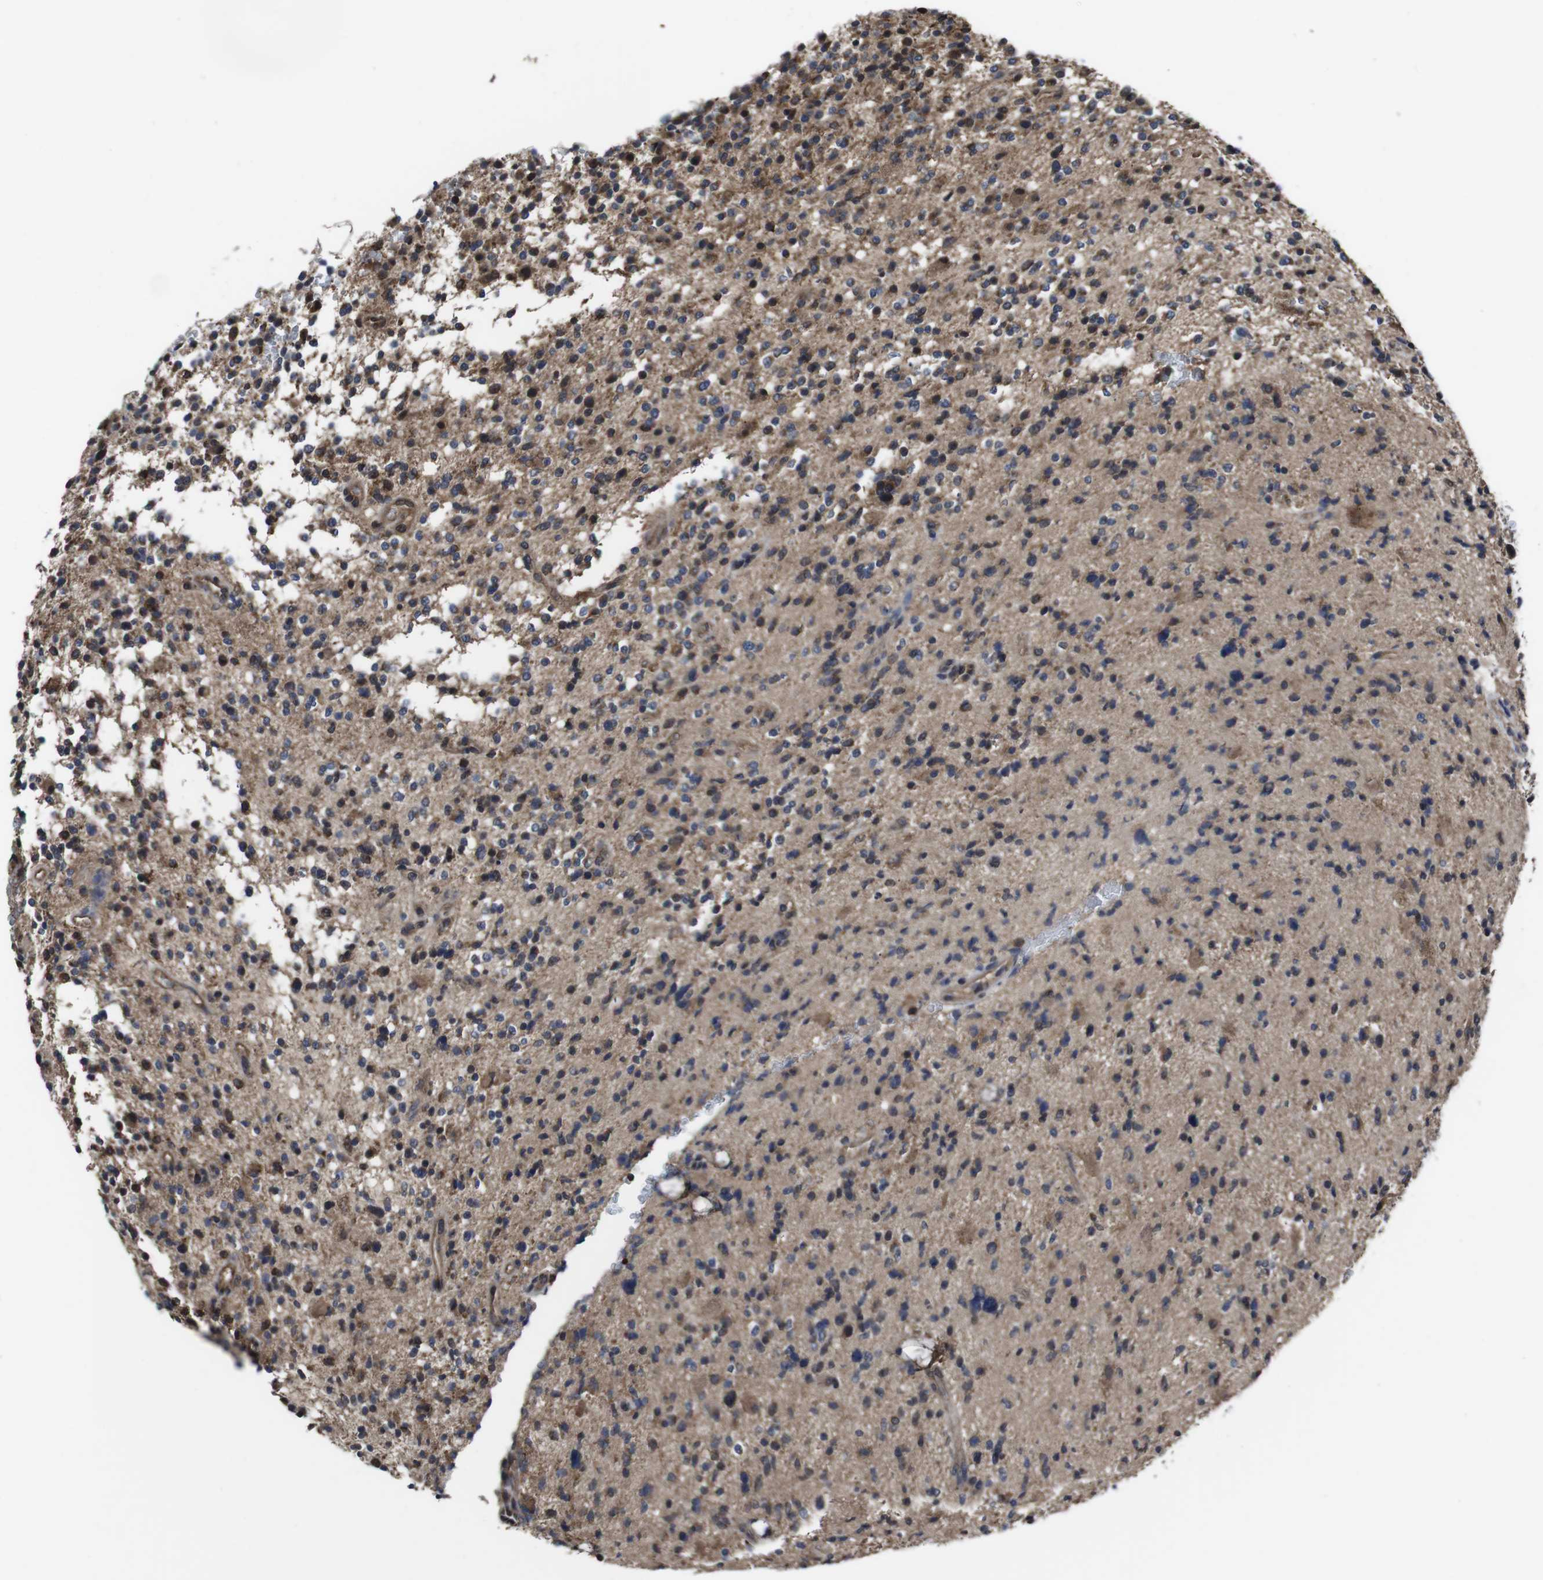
{"staining": {"intensity": "moderate", "quantity": "<25%", "location": "cytoplasmic/membranous"}, "tissue": "glioma", "cell_type": "Tumor cells", "image_type": "cancer", "snomed": [{"axis": "morphology", "description": "Glioma, malignant, High grade"}, {"axis": "topography", "description": "Brain"}], "caption": "A low amount of moderate cytoplasmic/membranous positivity is present in approximately <25% of tumor cells in malignant high-grade glioma tissue.", "gene": "CXCL11", "patient": {"sex": "male", "age": 48}}